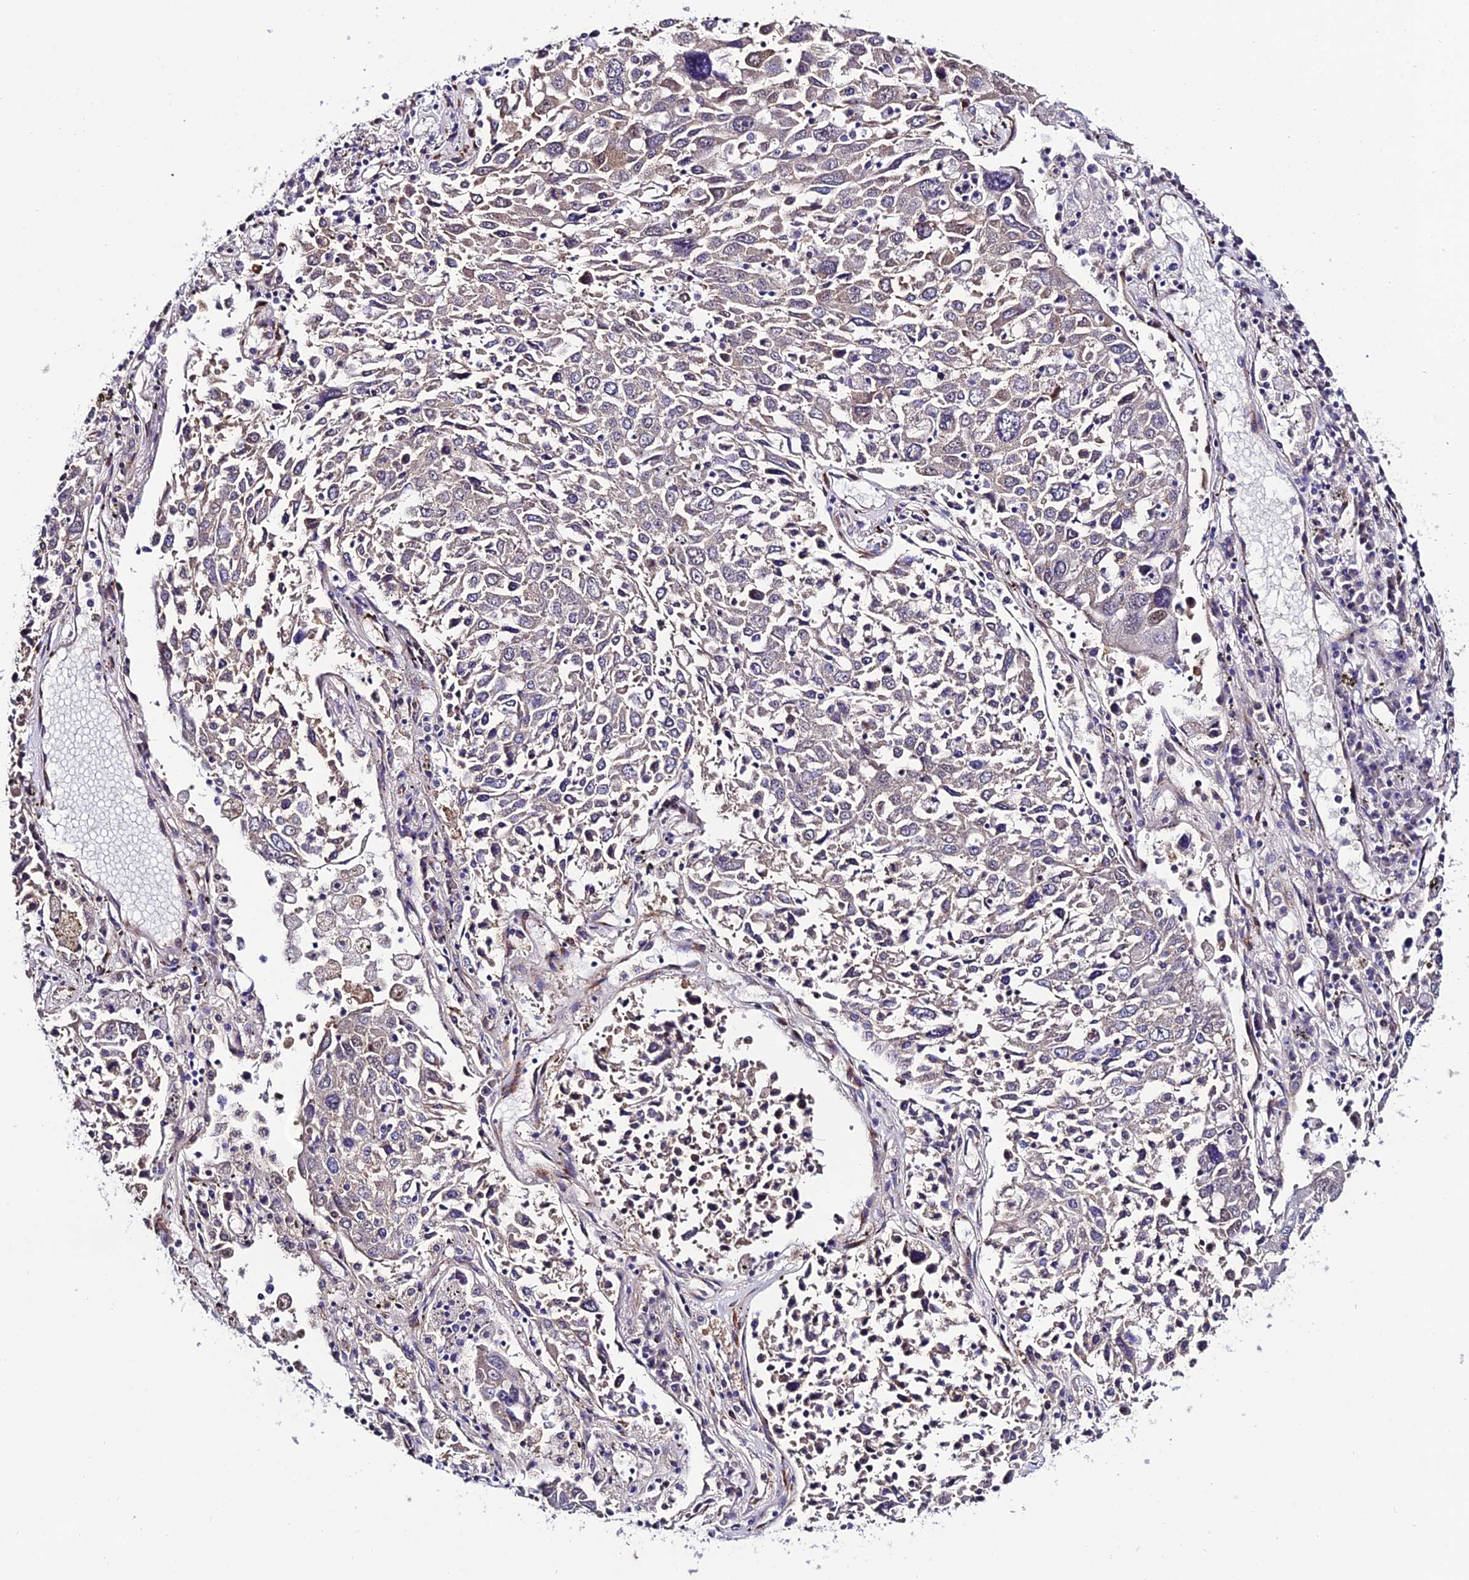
{"staining": {"intensity": "weak", "quantity": "<25%", "location": "cytoplasmic/membranous"}, "tissue": "lung cancer", "cell_type": "Tumor cells", "image_type": "cancer", "snomed": [{"axis": "morphology", "description": "Squamous cell carcinoma, NOS"}, {"axis": "topography", "description": "Lung"}], "caption": "IHC of human squamous cell carcinoma (lung) exhibits no positivity in tumor cells. The staining was performed using DAB (3,3'-diaminobenzidine) to visualize the protein expression in brown, while the nuclei were stained in blue with hematoxylin (Magnification: 20x).", "gene": "SYT15", "patient": {"sex": "male", "age": 65}}